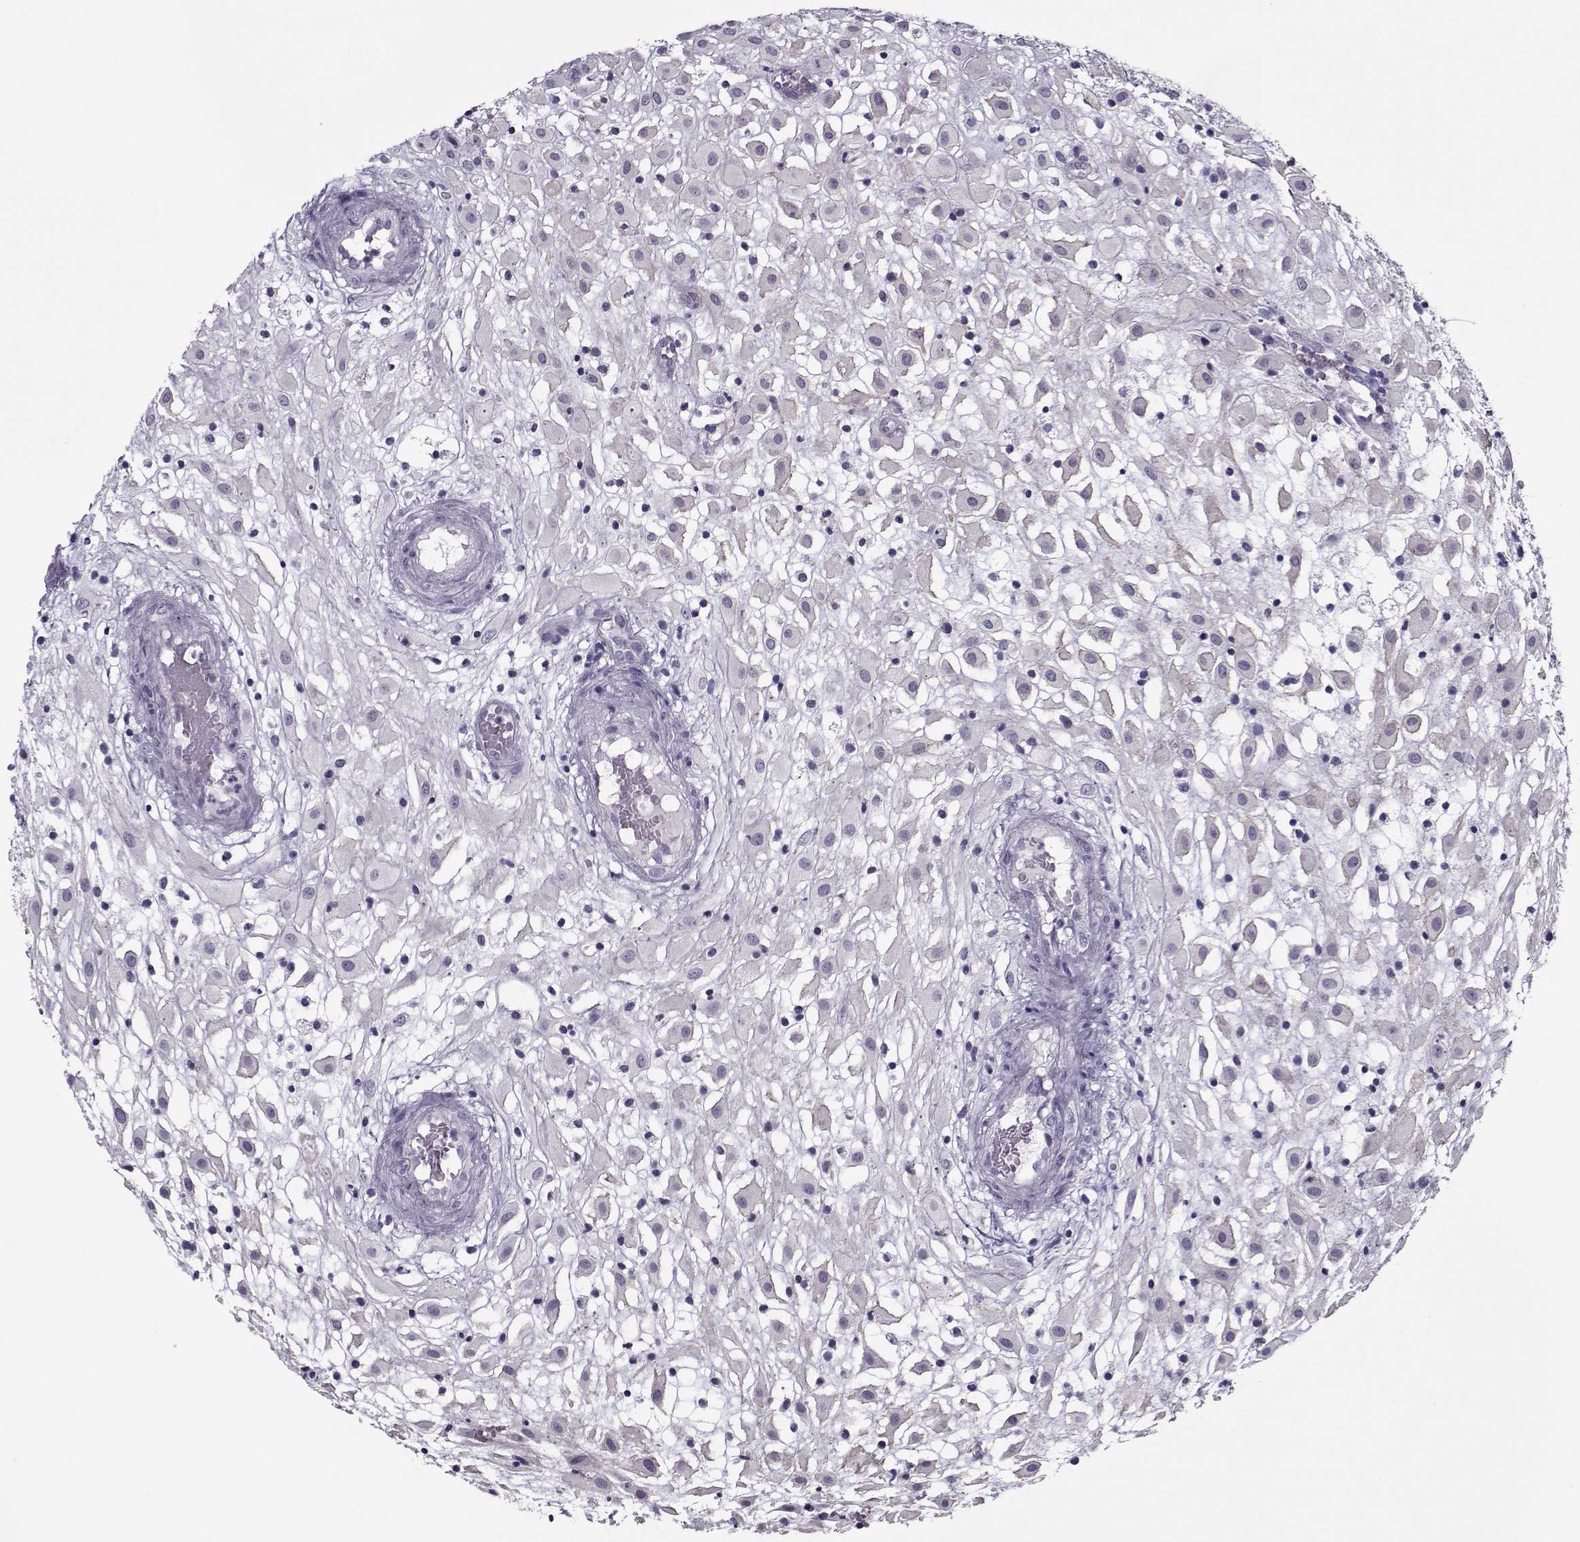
{"staining": {"intensity": "negative", "quantity": "none", "location": "none"}, "tissue": "placenta", "cell_type": "Decidual cells", "image_type": "normal", "snomed": [{"axis": "morphology", "description": "Normal tissue, NOS"}, {"axis": "topography", "description": "Placenta"}], "caption": "Placenta was stained to show a protein in brown. There is no significant expression in decidual cells. (Stains: DAB IHC with hematoxylin counter stain, Microscopy: brightfield microscopy at high magnification).", "gene": "PP2D1", "patient": {"sex": "female", "age": 24}}